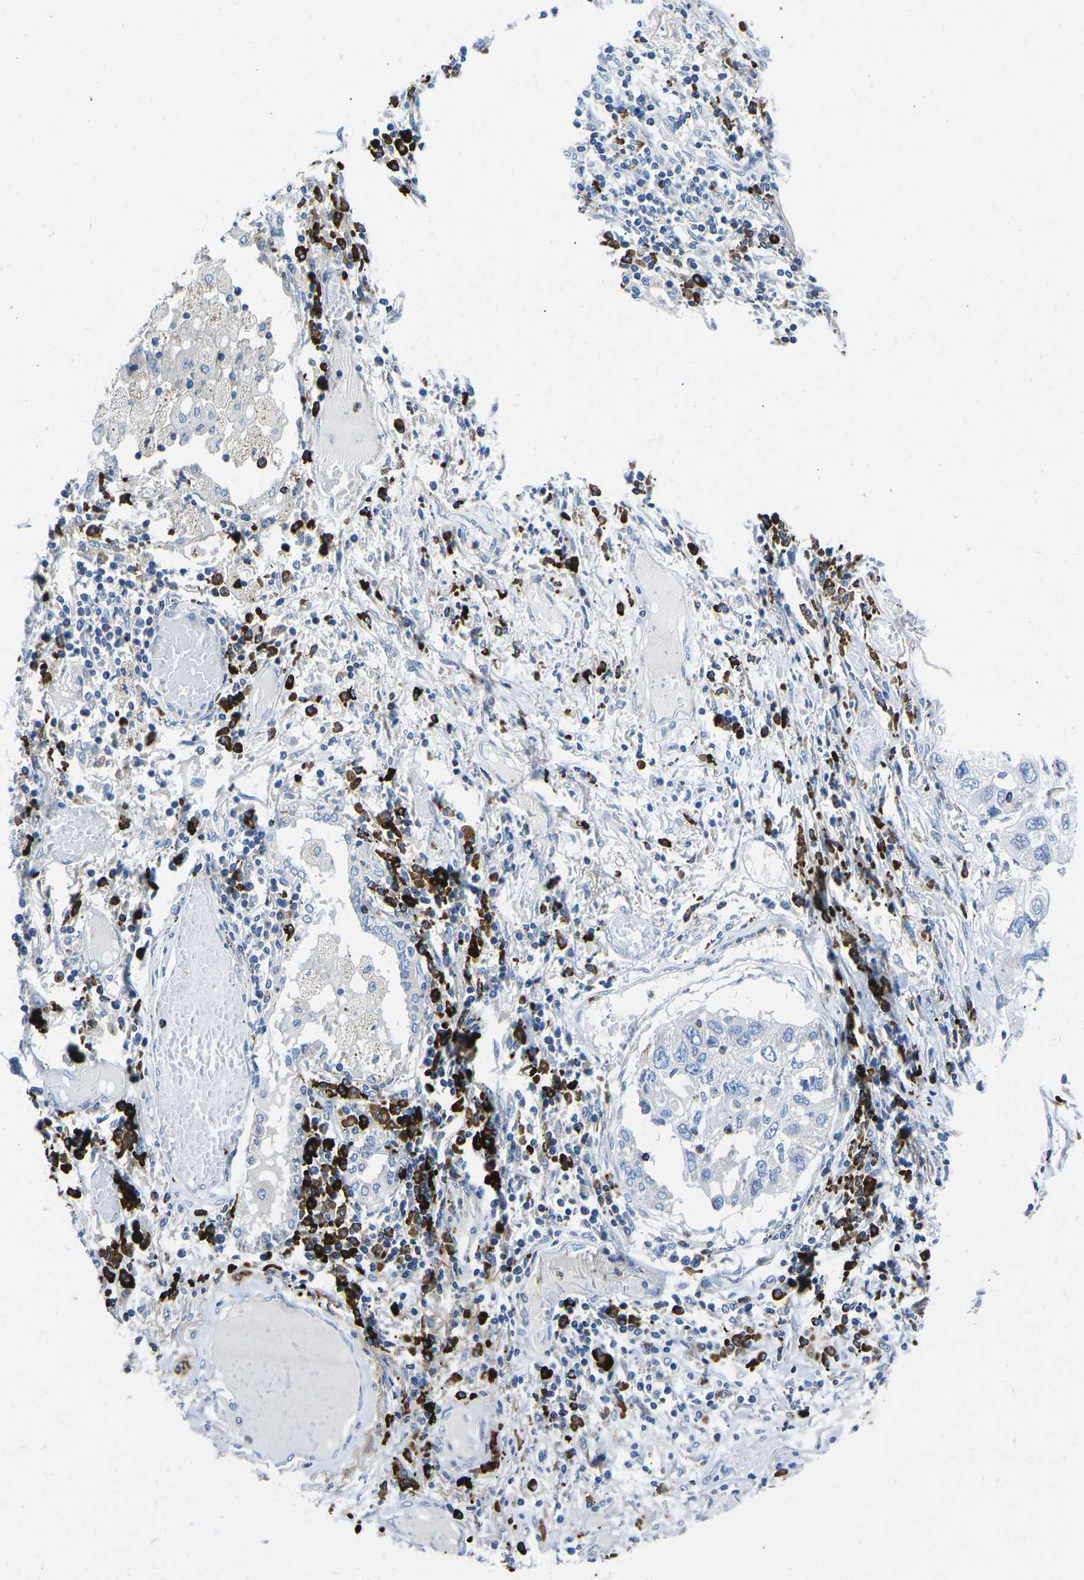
{"staining": {"intensity": "negative", "quantity": "none", "location": "none"}, "tissue": "lung cancer", "cell_type": "Tumor cells", "image_type": "cancer", "snomed": [{"axis": "morphology", "description": "Squamous cell carcinoma, NOS"}, {"axis": "topography", "description": "Lung"}], "caption": "Human squamous cell carcinoma (lung) stained for a protein using immunohistochemistry demonstrates no positivity in tumor cells.", "gene": "MC4R", "patient": {"sex": "male", "age": 71}}